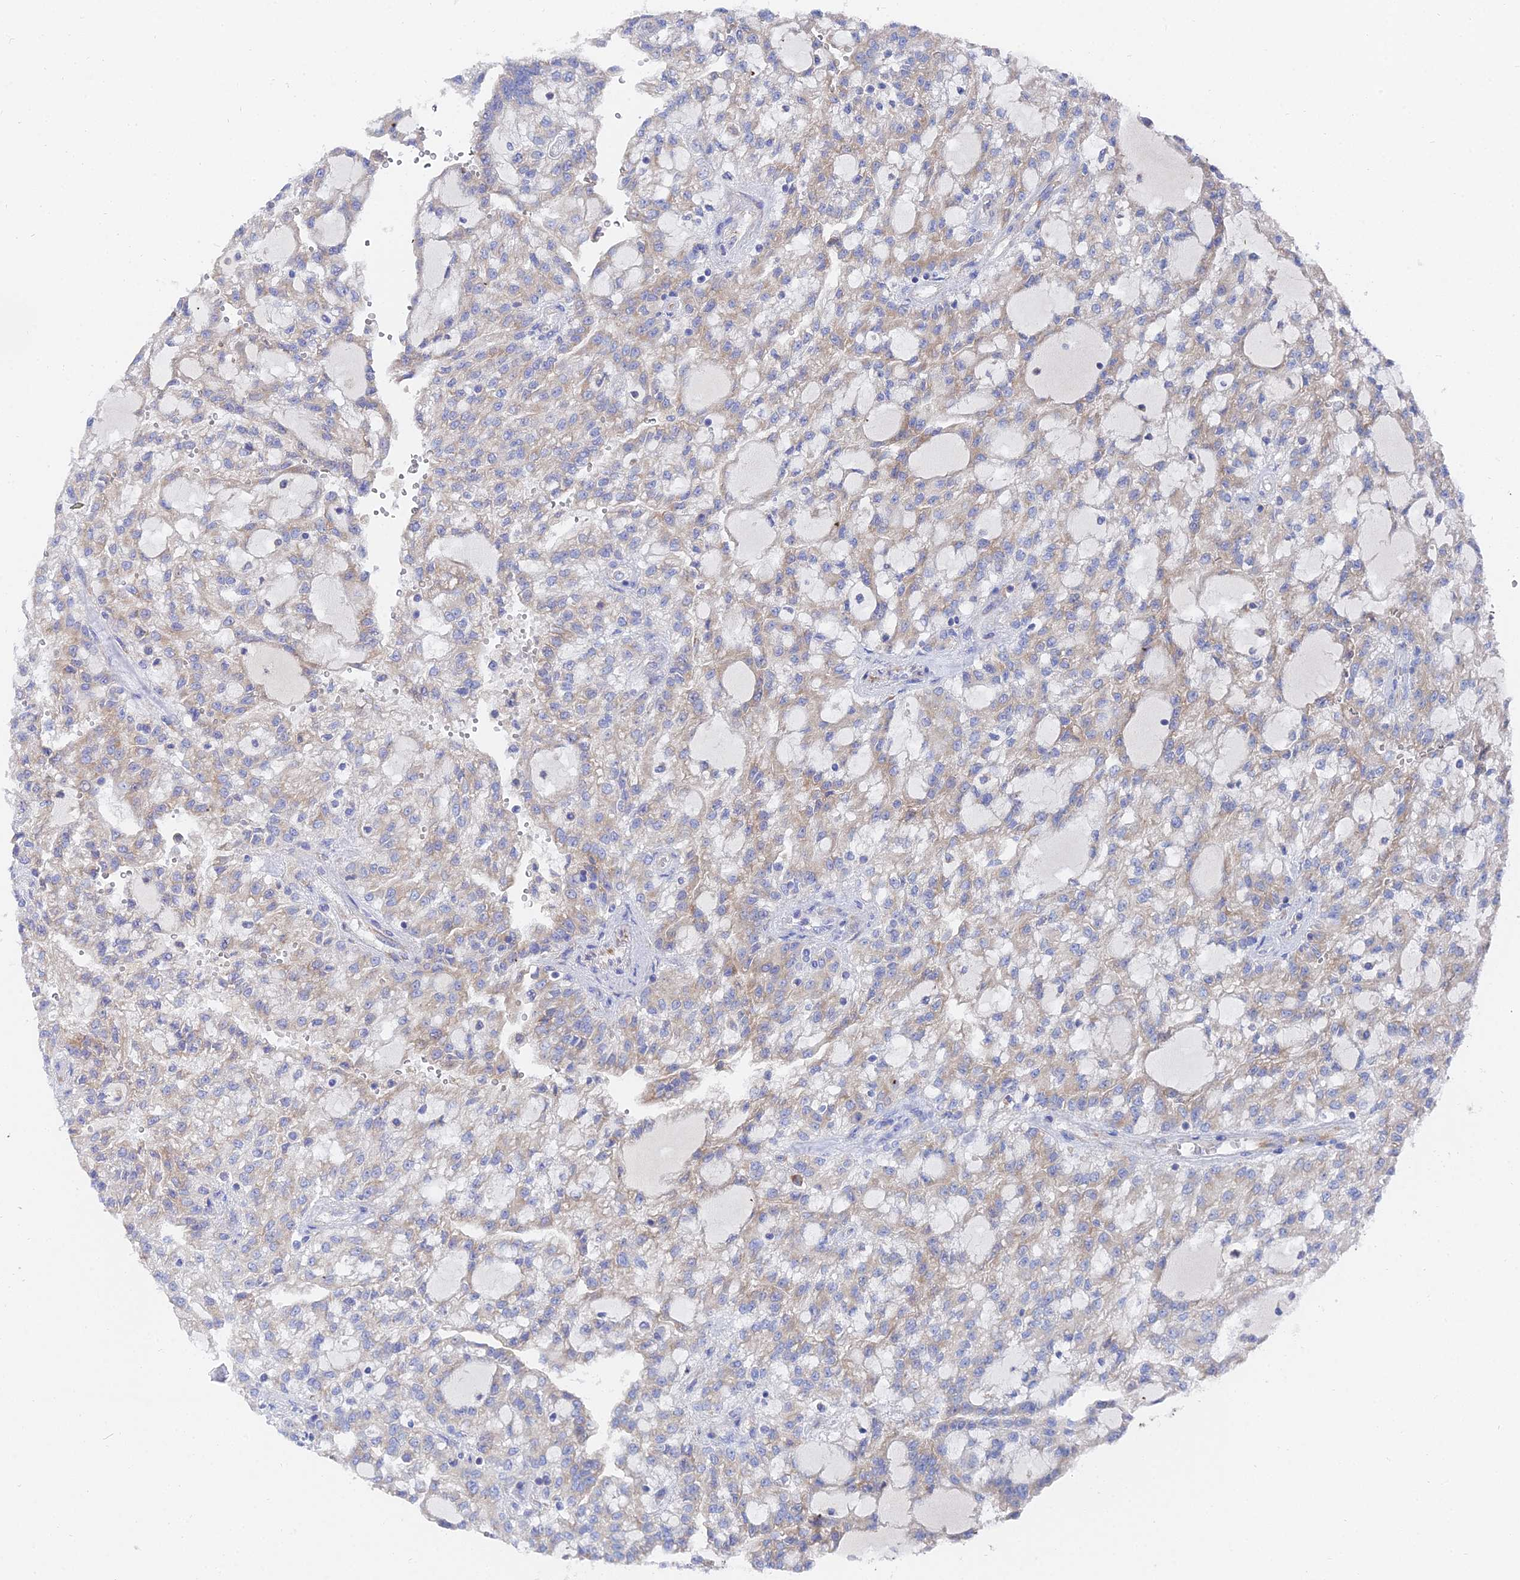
{"staining": {"intensity": "weak", "quantity": "<25%", "location": "cytoplasmic/membranous"}, "tissue": "renal cancer", "cell_type": "Tumor cells", "image_type": "cancer", "snomed": [{"axis": "morphology", "description": "Adenocarcinoma, NOS"}, {"axis": "topography", "description": "Kidney"}], "caption": "IHC of adenocarcinoma (renal) shows no expression in tumor cells.", "gene": "PTTG1", "patient": {"sex": "male", "age": 63}}